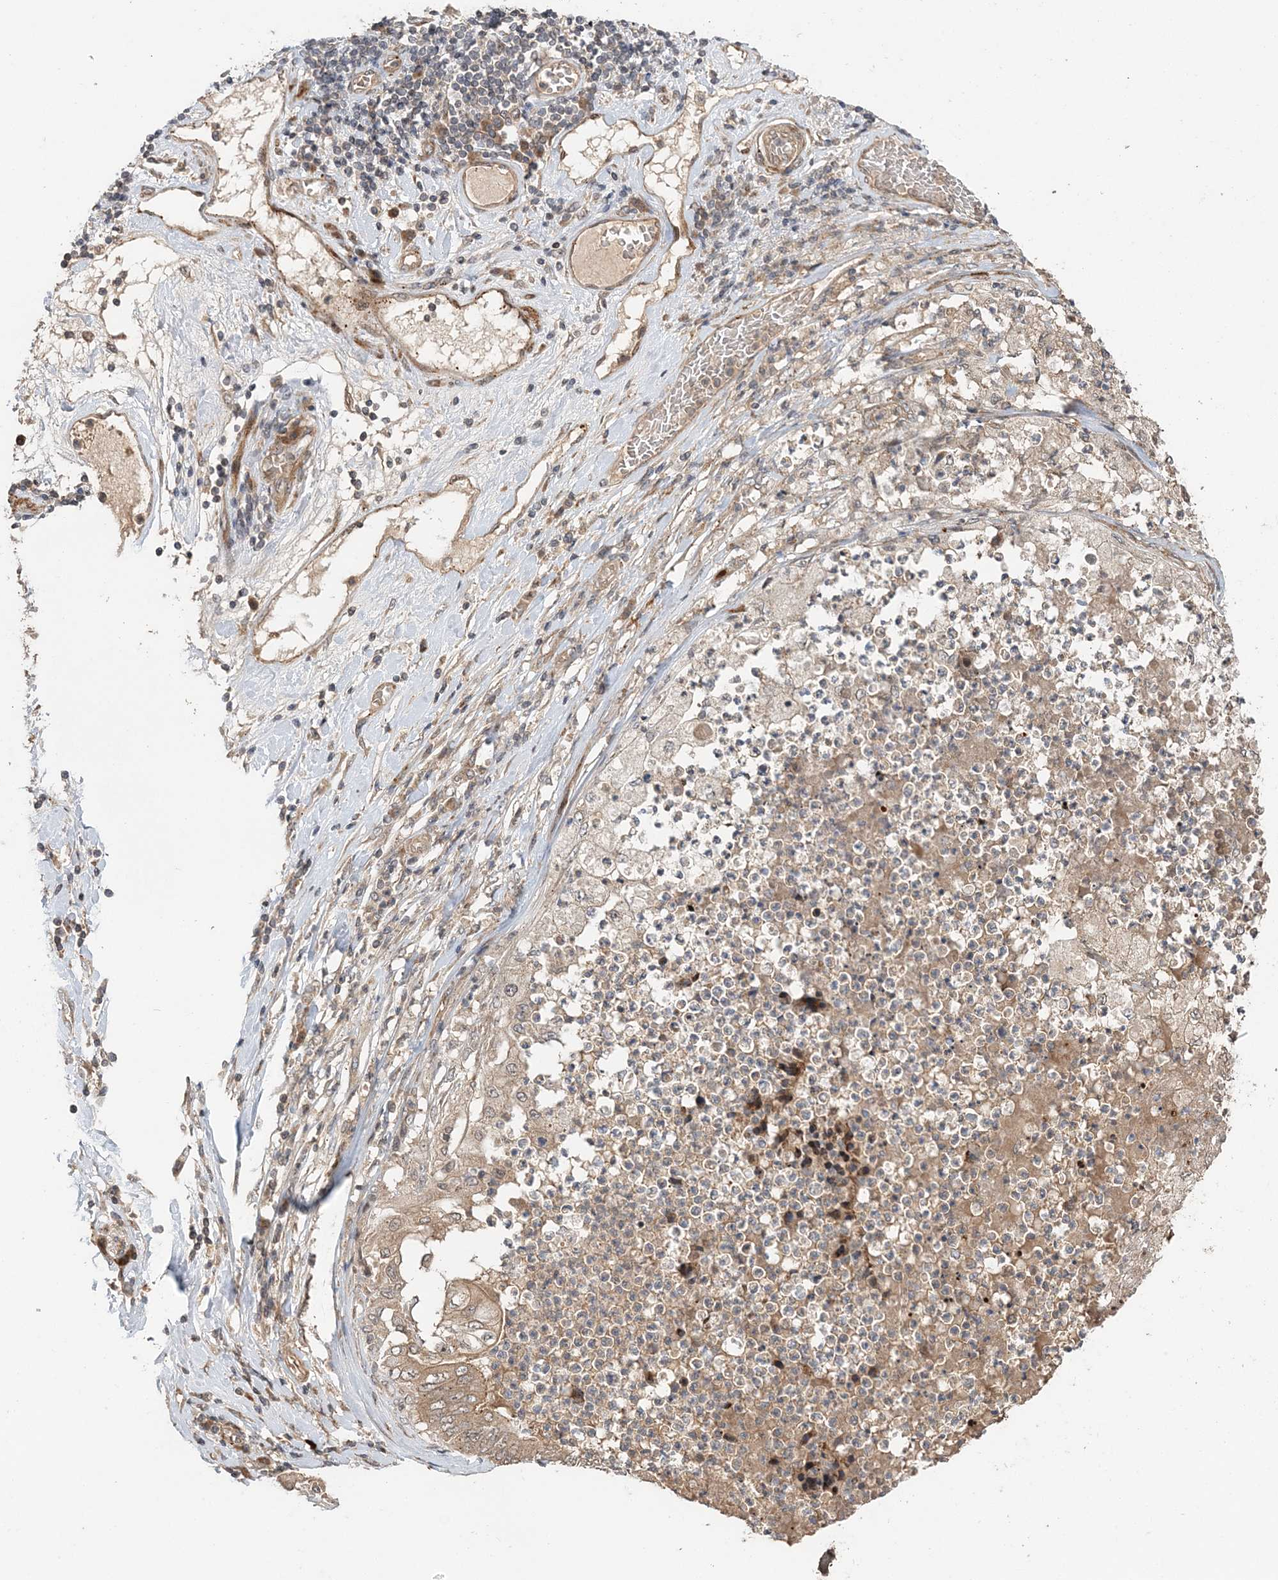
{"staining": {"intensity": "moderate", "quantity": ">75%", "location": "cytoplasmic/membranous"}, "tissue": "stomach cancer", "cell_type": "Tumor cells", "image_type": "cancer", "snomed": [{"axis": "morphology", "description": "Adenocarcinoma, NOS"}, {"axis": "topography", "description": "Stomach"}], "caption": "IHC of stomach cancer demonstrates medium levels of moderate cytoplasmic/membranous expression in approximately >75% of tumor cells. (IHC, brightfield microscopy, high magnification).", "gene": "UBTD2", "patient": {"sex": "female", "age": 73}}